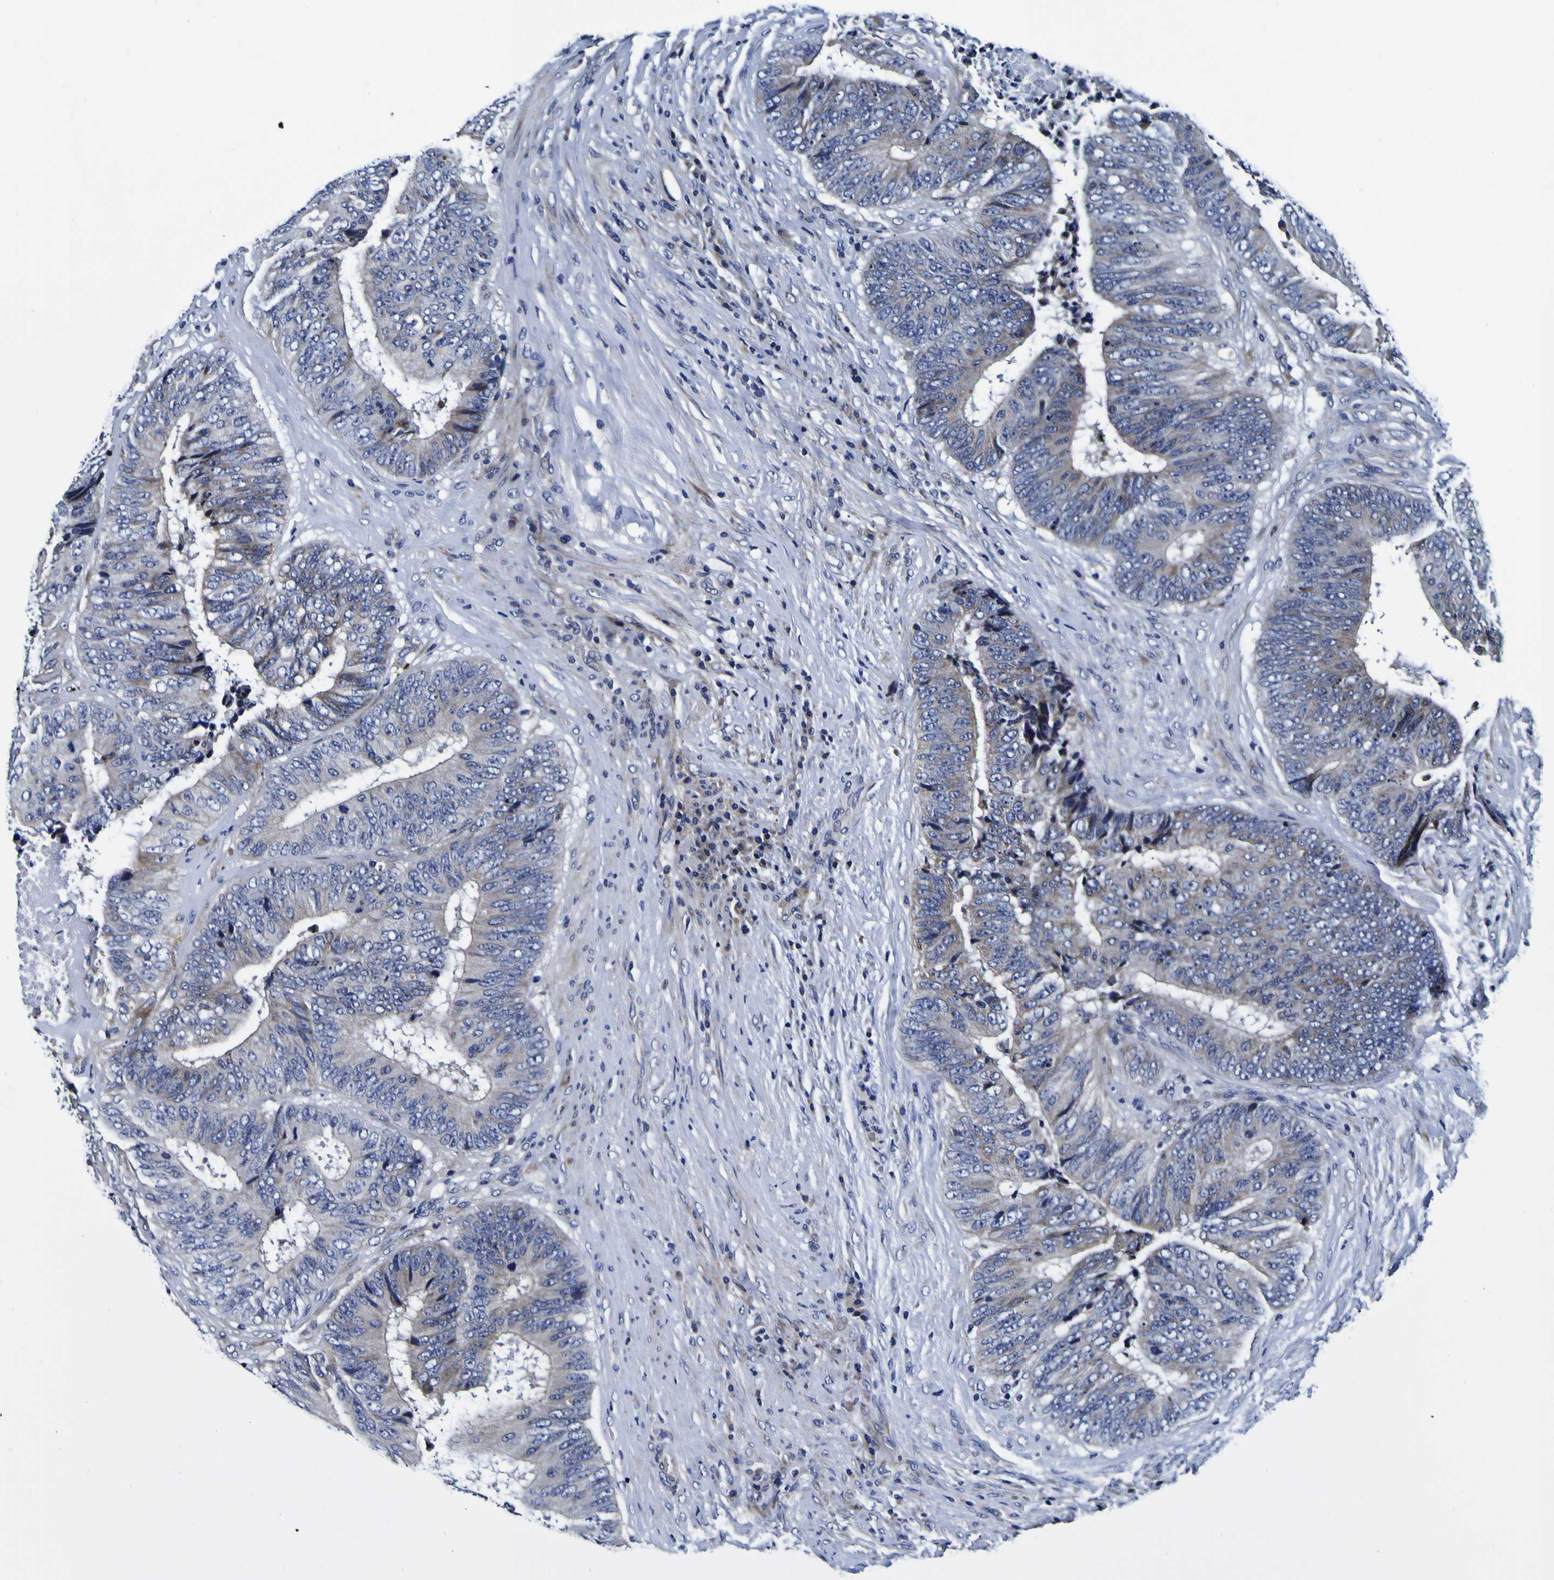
{"staining": {"intensity": "weak", "quantity": "25%-75%", "location": "cytoplasmic/membranous"}, "tissue": "colorectal cancer", "cell_type": "Tumor cells", "image_type": "cancer", "snomed": [{"axis": "morphology", "description": "Adenocarcinoma, NOS"}, {"axis": "topography", "description": "Rectum"}], "caption": "Colorectal cancer (adenocarcinoma) stained with immunohistochemistry (IHC) exhibits weak cytoplasmic/membranous staining in approximately 25%-75% of tumor cells.", "gene": "PDLIM4", "patient": {"sex": "male", "age": 72}}